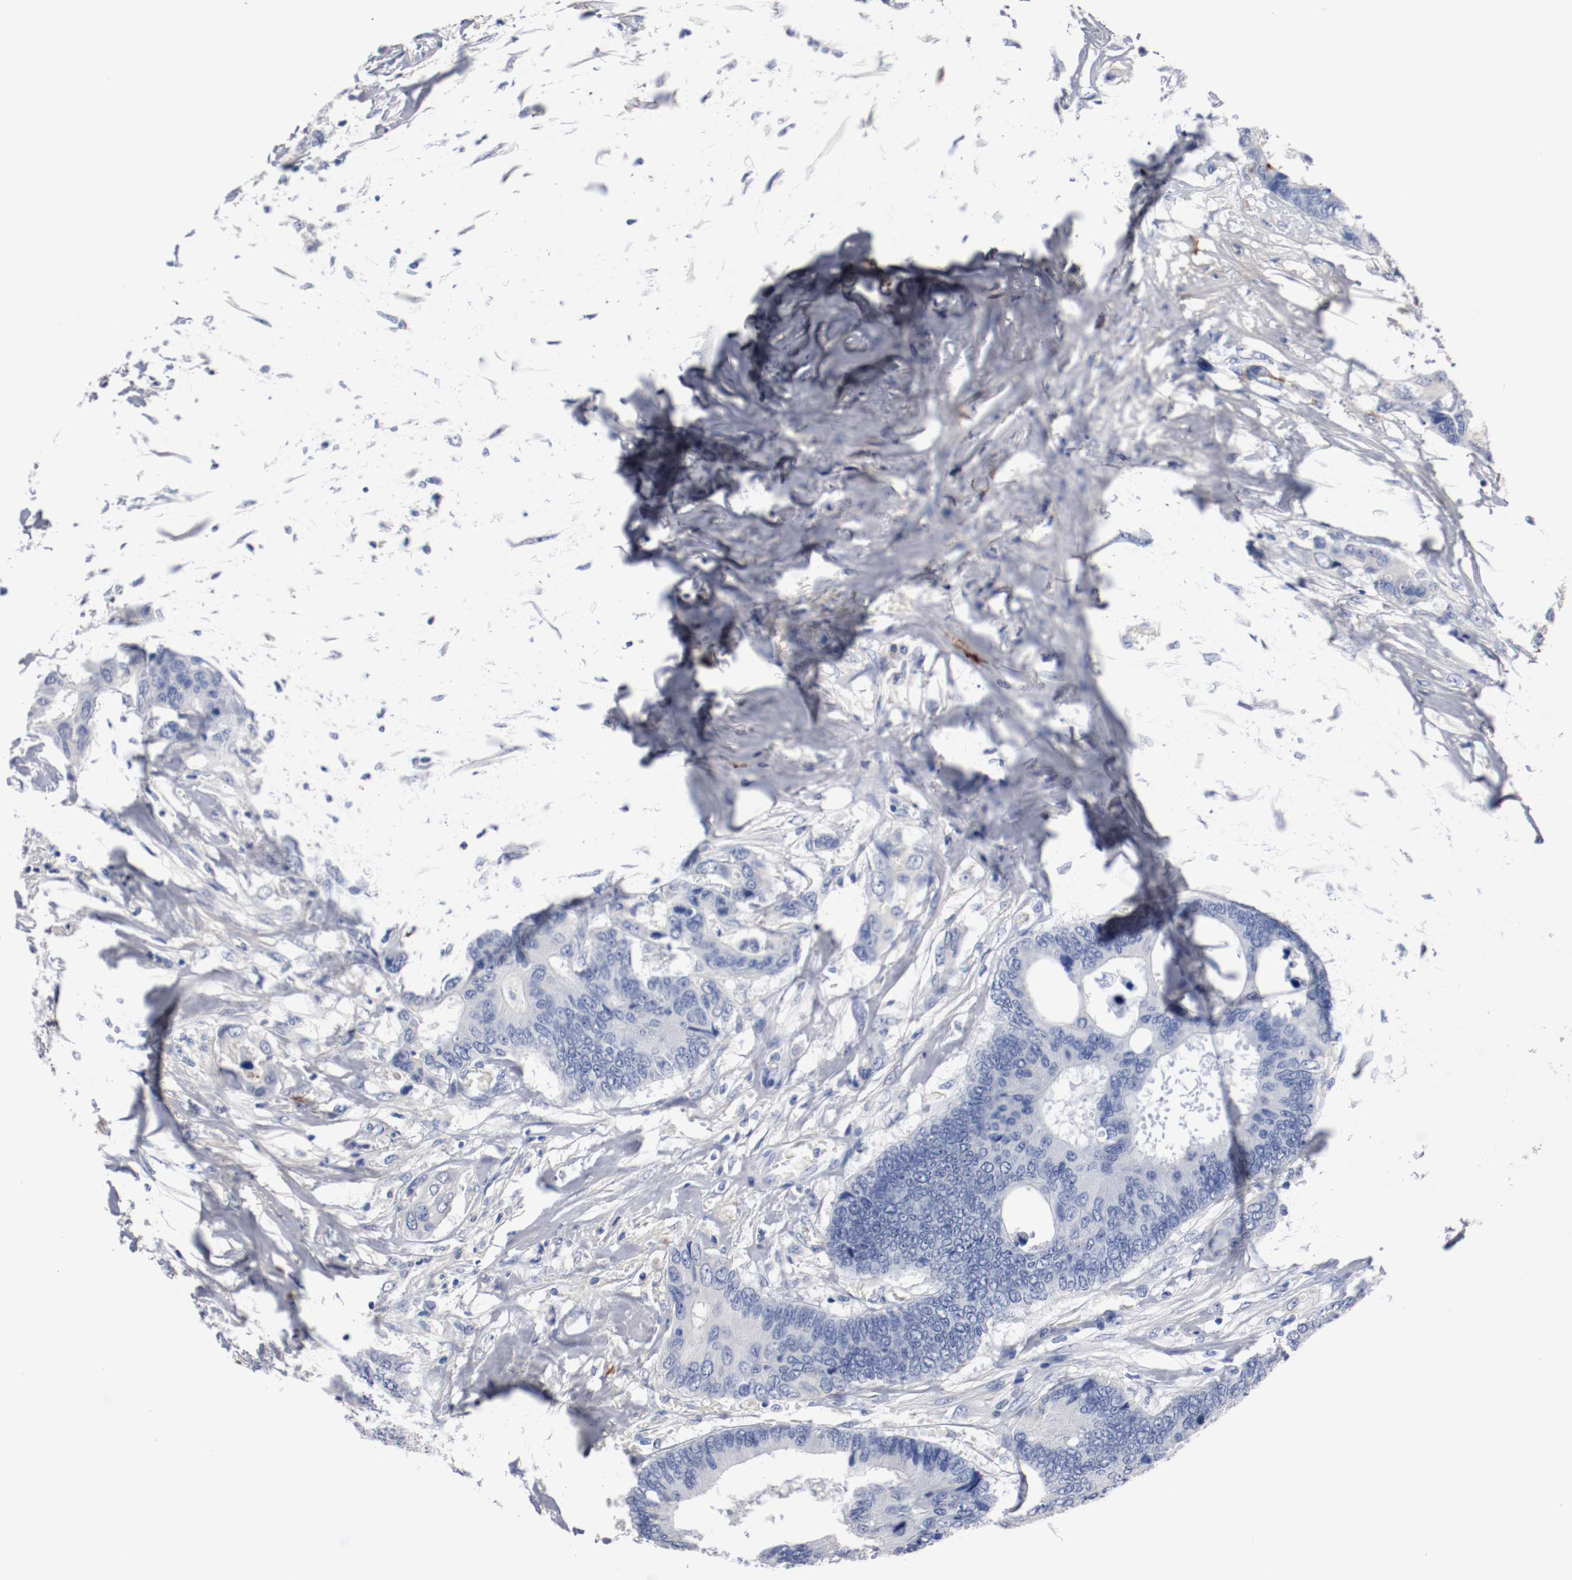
{"staining": {"intensity": "negative", "quantity": "none", "location": "none"}, "tissue": "colorectal cancer", "cell_type": "Tumor cells", "image_type": "cancer", "snomed": [{"axis": "morphology", "description": "Adenocarcinoma, NOS"}, {"axis": "topography", "description": "Rectum"}], "caption": "Adenocarcinoma (colorectal) was stained to show a protein in brown. There is no significant positivity in tumor cells.", "gene": "TNC", "patient": {"sex": "male", "age": 55}}